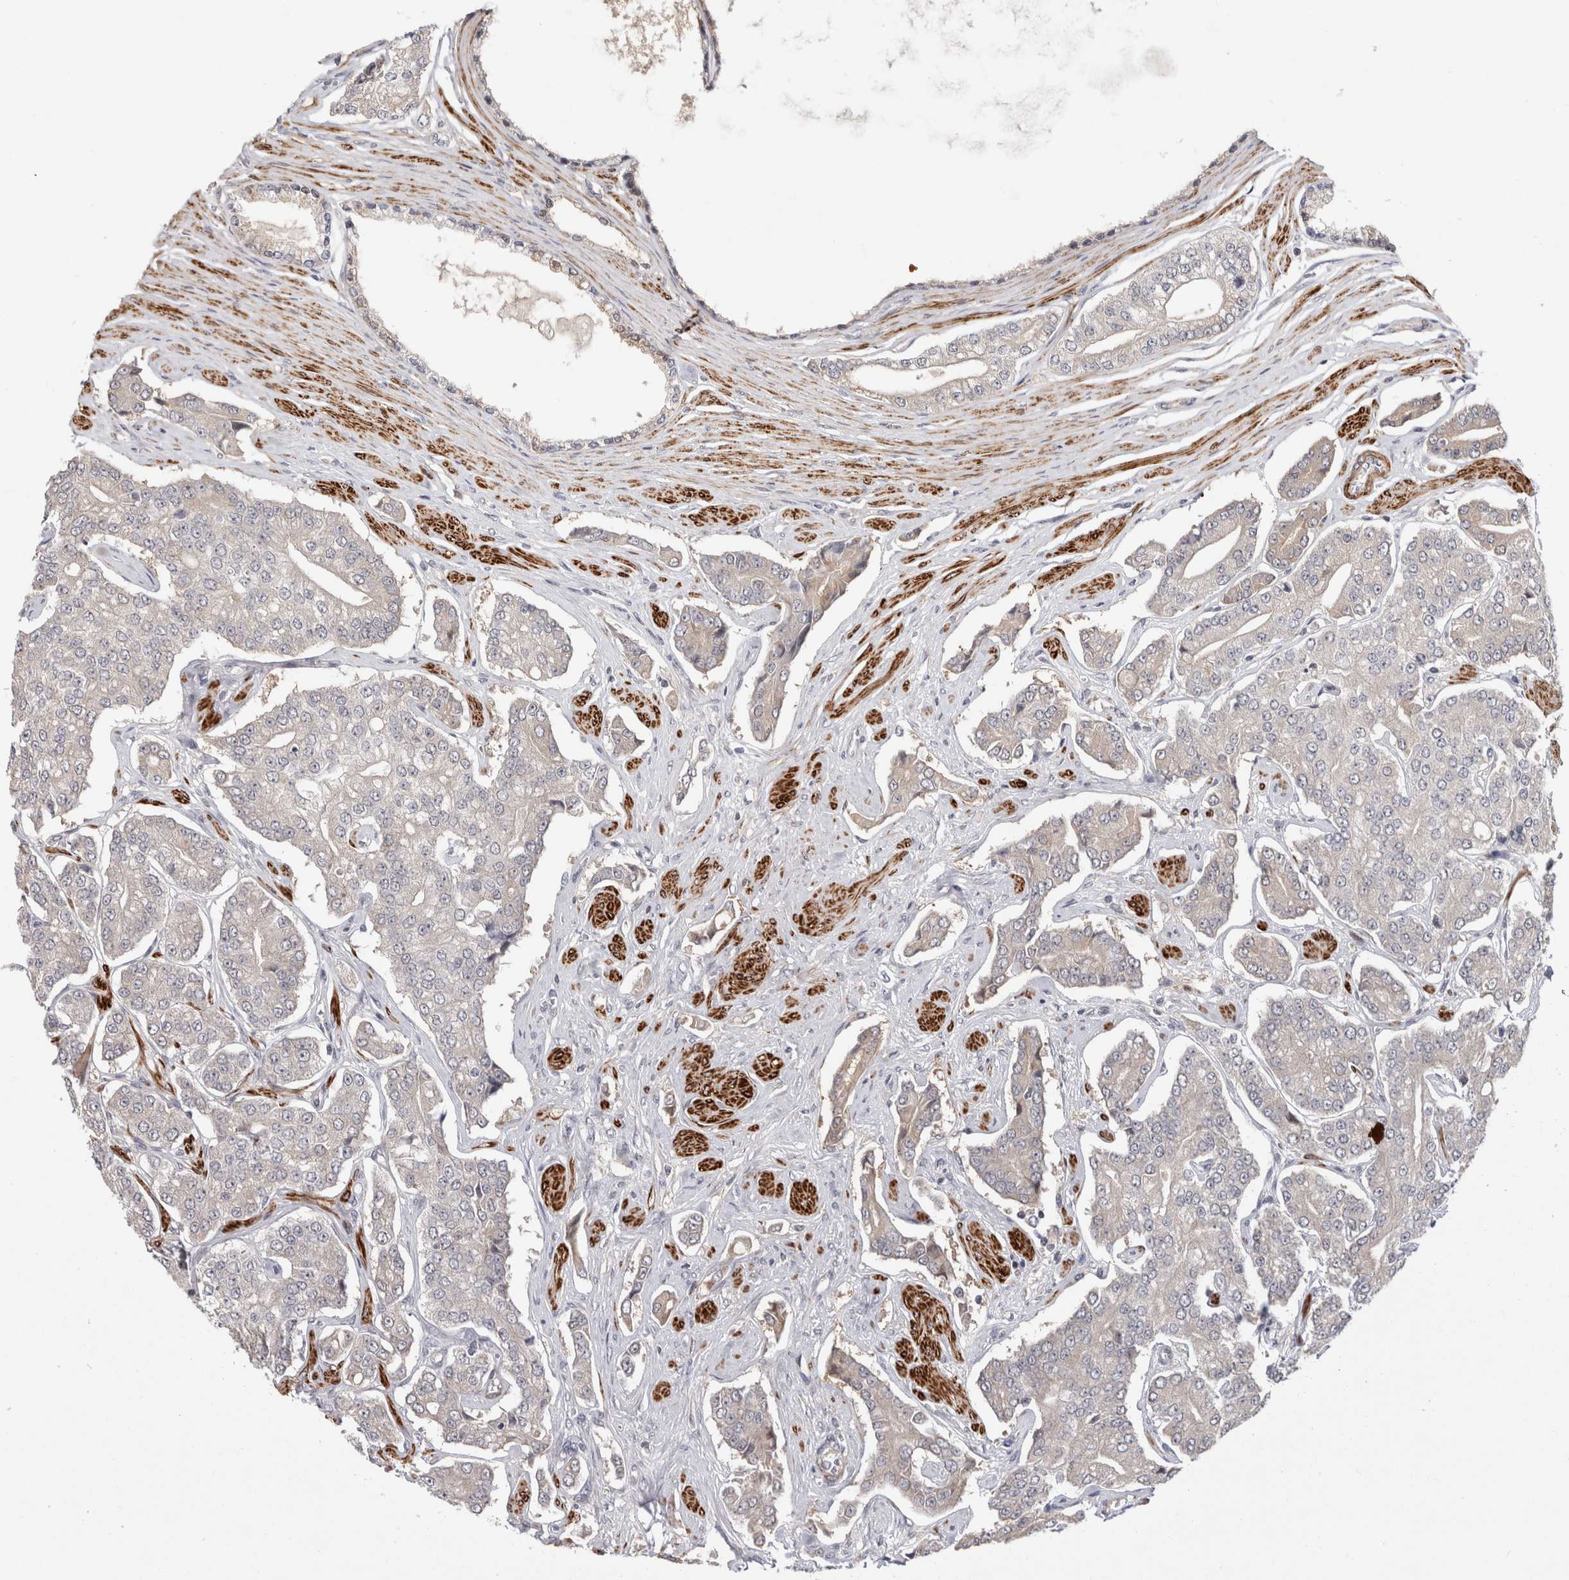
{"staining": {"intensity": "weak", "quantity": "<25%", "location": "cytoplasmic/membranous"}, "tissue": "prostate cancer", "cell_type": "Tumor cells", "image_type": "cancer", "snomed": [{"axis": "morphology", "description": "Adenocarcinoma, High grade"}, {"axis": "topography", "description": "Prostate"}], "caption": "A photomicrograph of human prostate adenocarcinoma (high-grade) is negative for staining in tumor cells.", "gene": "ZNF318", "patient": {"sex": "male", "age": 71}}